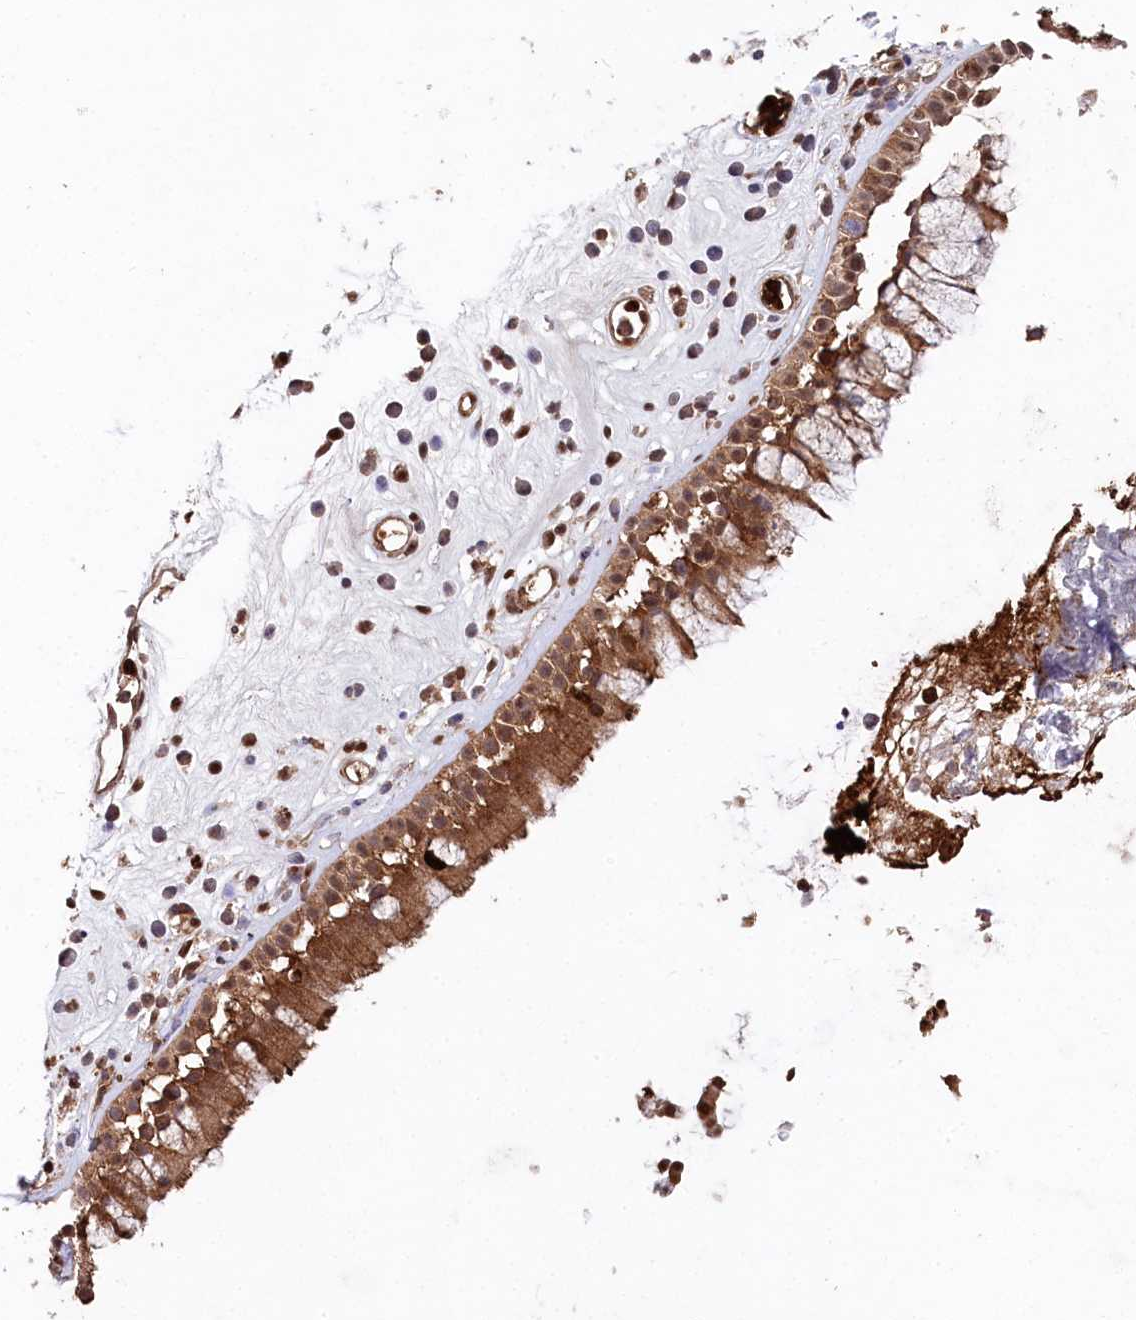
{"staining": {"intensity": "strong", "quantity": ">75%", "location": "cytoplasmic/membranous"}, "tissue": "nasopharynx", "cell_type": "Respiratory epithelial cells", "image_type": "normal", "snomed": [{"axis": "morphology", "description": "Normal tissue, NOS"}, {"axis": "morphology", "description": "Inflammation, NOS"}, {"axis": "topography", "description": "Nasopharynx"}], "caption": "Immunohistochemistry staining of benign nasopharynx, which displays high levels of strong cytoplasmic/membranous positivity in about >75% of respiratory epithelial cells indicating strong cytoplasmic/membranous protein expression. The staining was performed using DAB (brown) for protein detection and nuclei were counterstained in hematoxylin (blue).", "gene": "LSG1", "patient": {"sex": "male", "age": 29}}